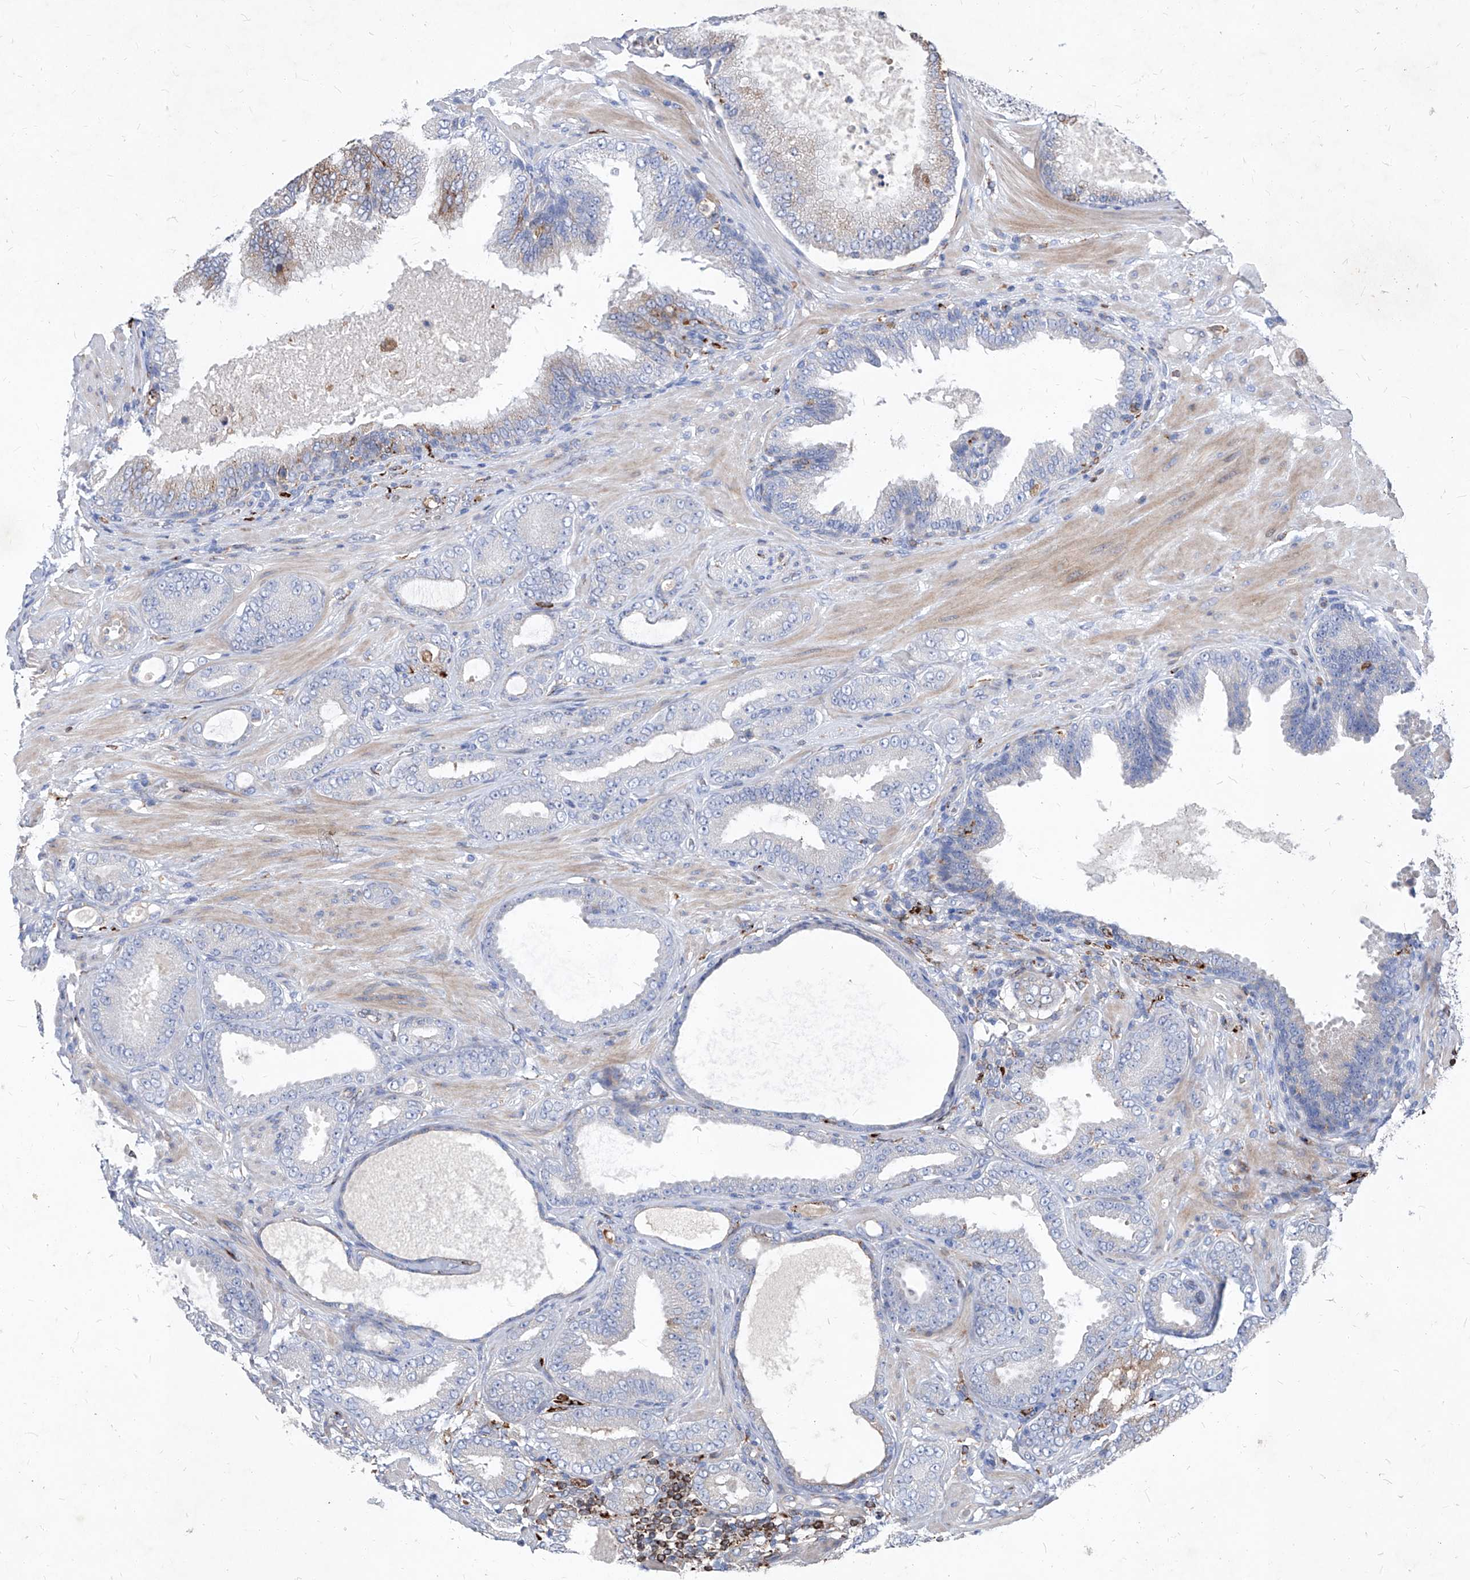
{"staining": {"intensity": "negative", "quantity": "none", "location": "none"}, "tissue": "prostate cancer", "cell_type": "Tumor cells", "image_type": "cancer", "snomed": [{"axis": "morphology", "description": "Adenocarcinoma, Low grade"}, {"axis": "topography", "description": "Prostate"}], "caption": "IHC histopathology image of neoplastic tissue: prostate cancer stained with DAB demonstrates no significant protein positivity in tumor cells.", "gene": "UBOX5", "patient": {"sex": "male", "age": 63}}